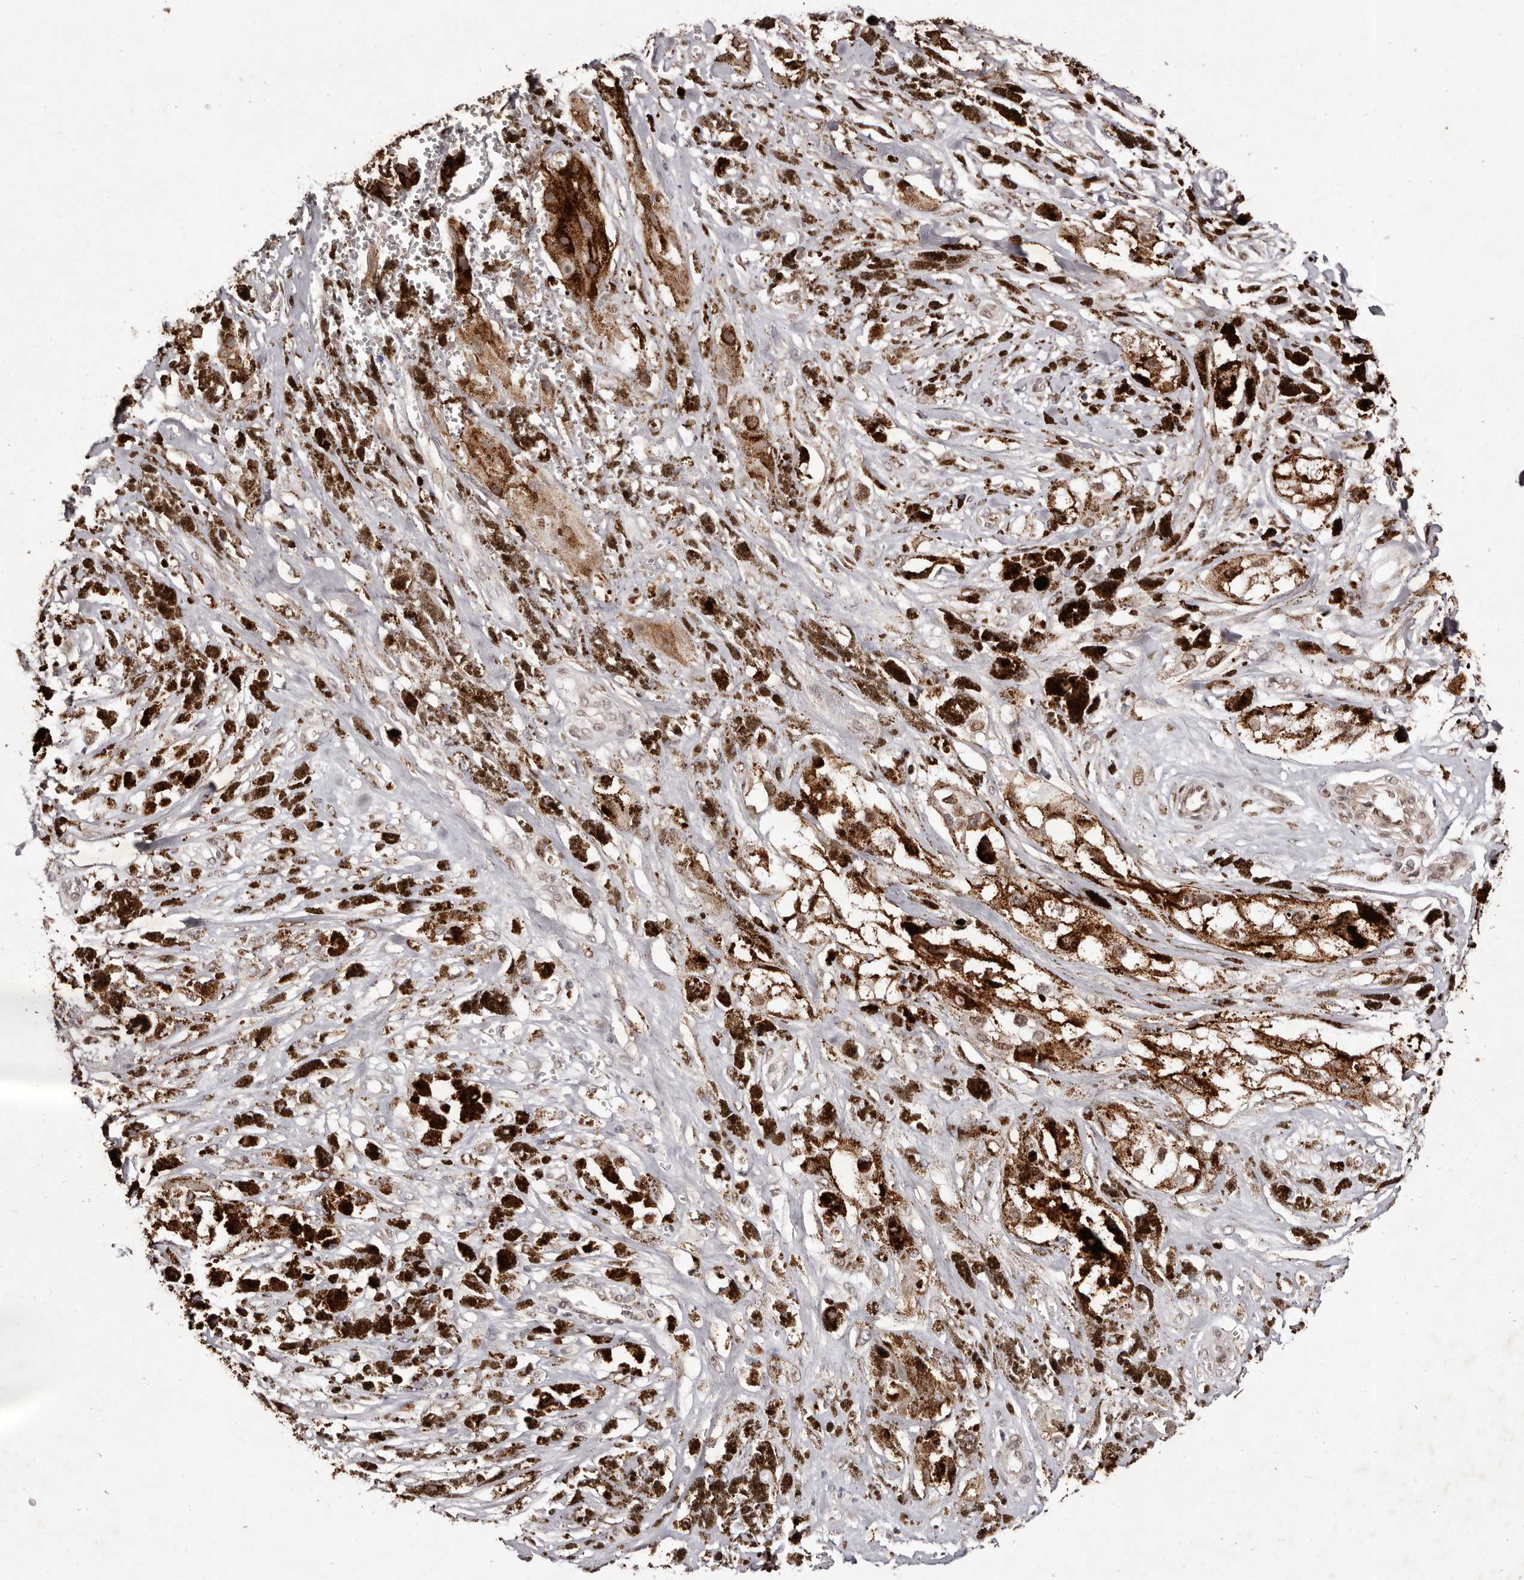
{"staining": {"intensity": "negative", "quantity": "none", "location": "none"}, "tissue": "melanoma", "cell_type": "Tumor cells", "image_type": "cancer", "snomed": [{"axis": "morphology", "description": "Malignant melanoma, NOS"}, {"axis": "topography", "description": "Skin"}], "caption": "This micrograph is of melanoma stained with immunohistochemistry (IHC) to label a protein in brown with the nuclei are counter-stained blue. There is no staining in tumor cells.", "gene": "FBXO5", "patient": {"sex": "male", "age": 88}}